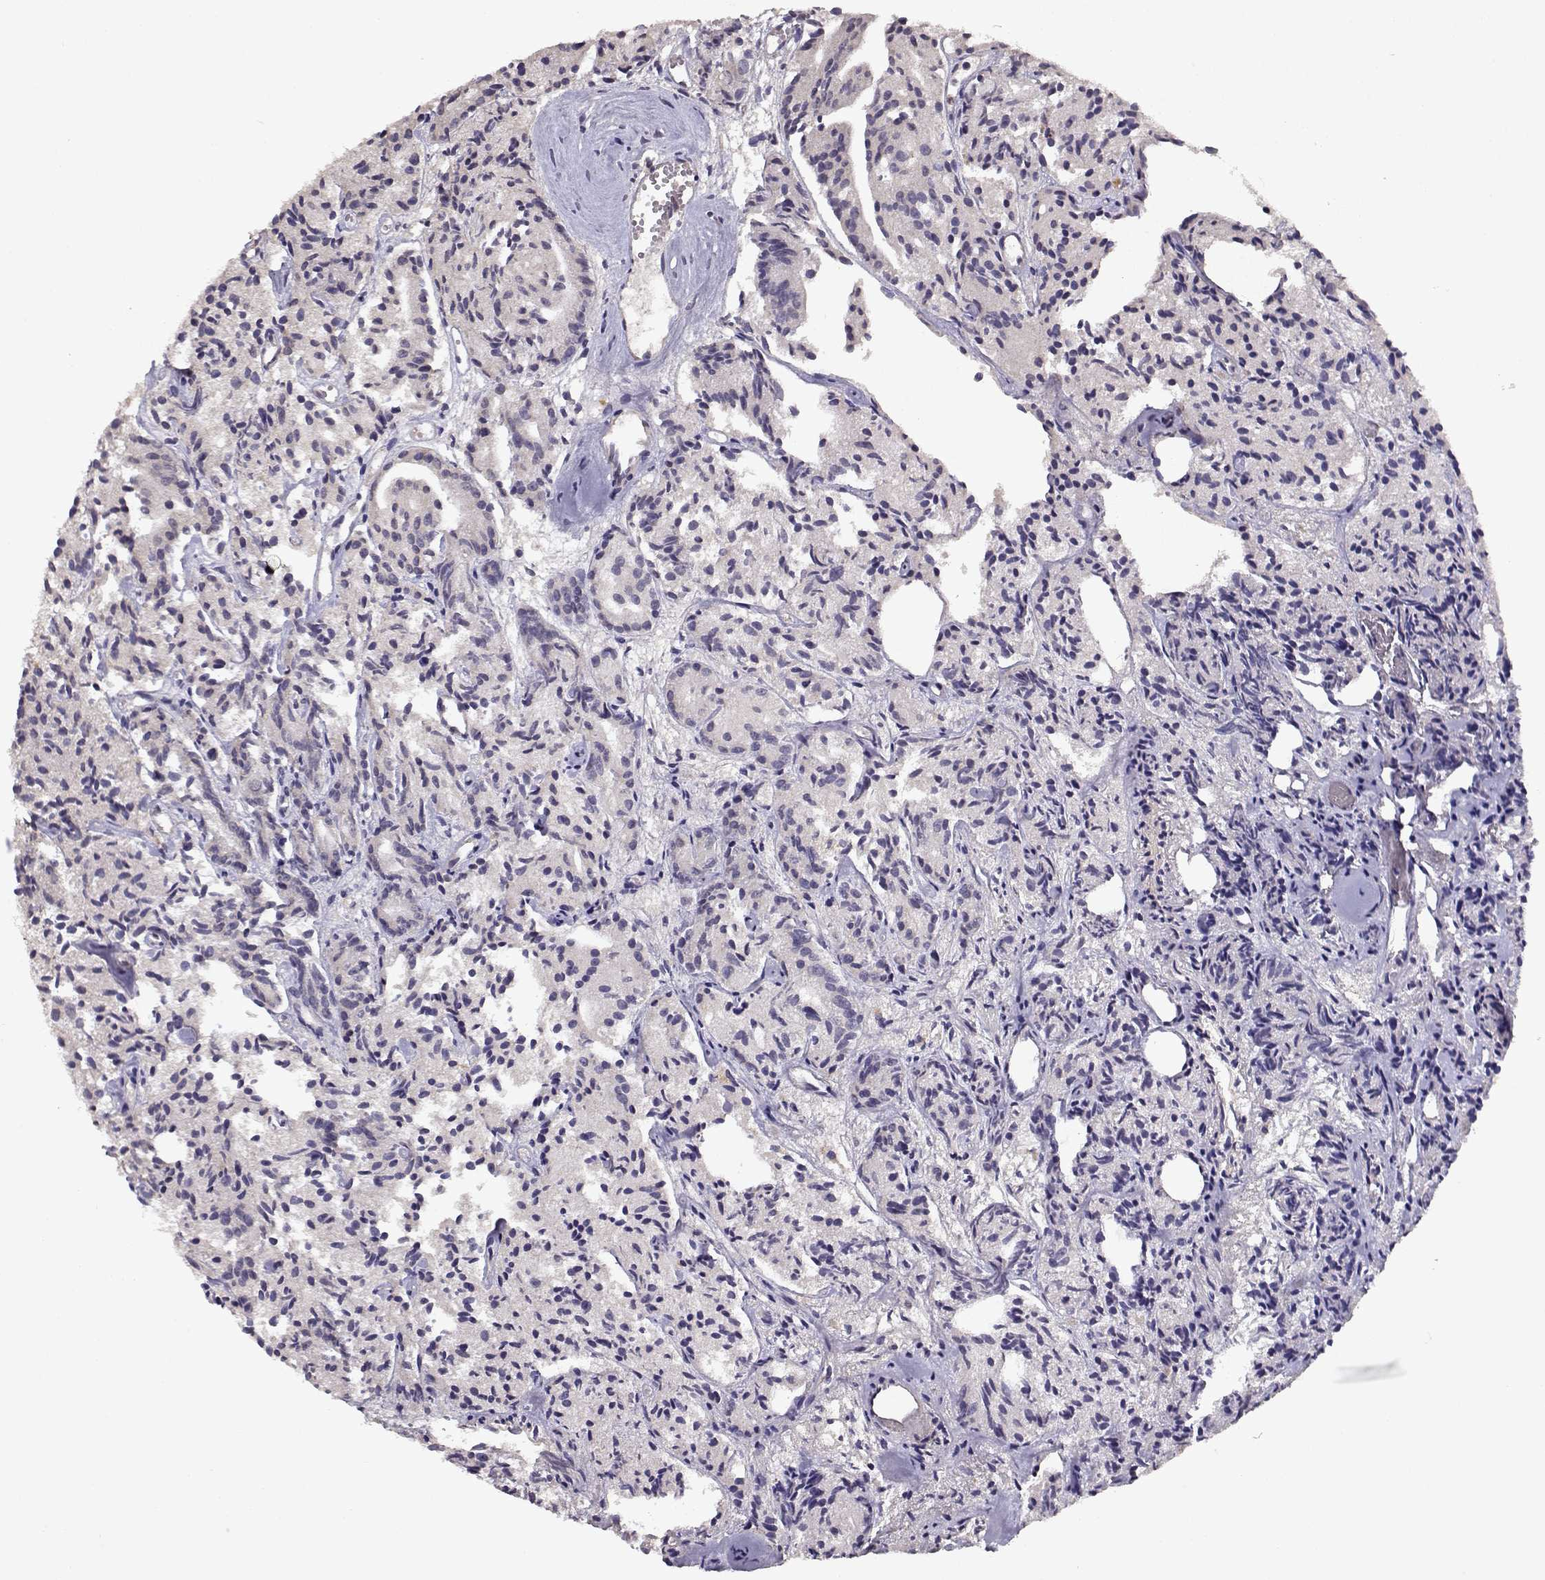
{"staining": {"intensity": "negative", "quantity": "none", "location": "none"}, "tissue": "prostate cancer", "cell_type": "Tumor cells", "image_type": "cancer", "snomed": [{"axis": "morphology", "description": "Adenocarcinoma, Medium grade"}, {"axis": "topography", "description": "Prostate"}], "caption": "DAB (3,3'-diaminobenzidine) immunohistochemical staining of human adenocarcinoma (medium-grade) (prostate) shows no significant staining in tumor cells. The staining was performed using DAB (3,3'-diaminobenzidine) to visualize the protein expression in brown, while the nuclei were stained in blue with hematoxylin (Magnification: 20x).", "gene": "BMX", "patient": {"sex": "male", "age": 74}}